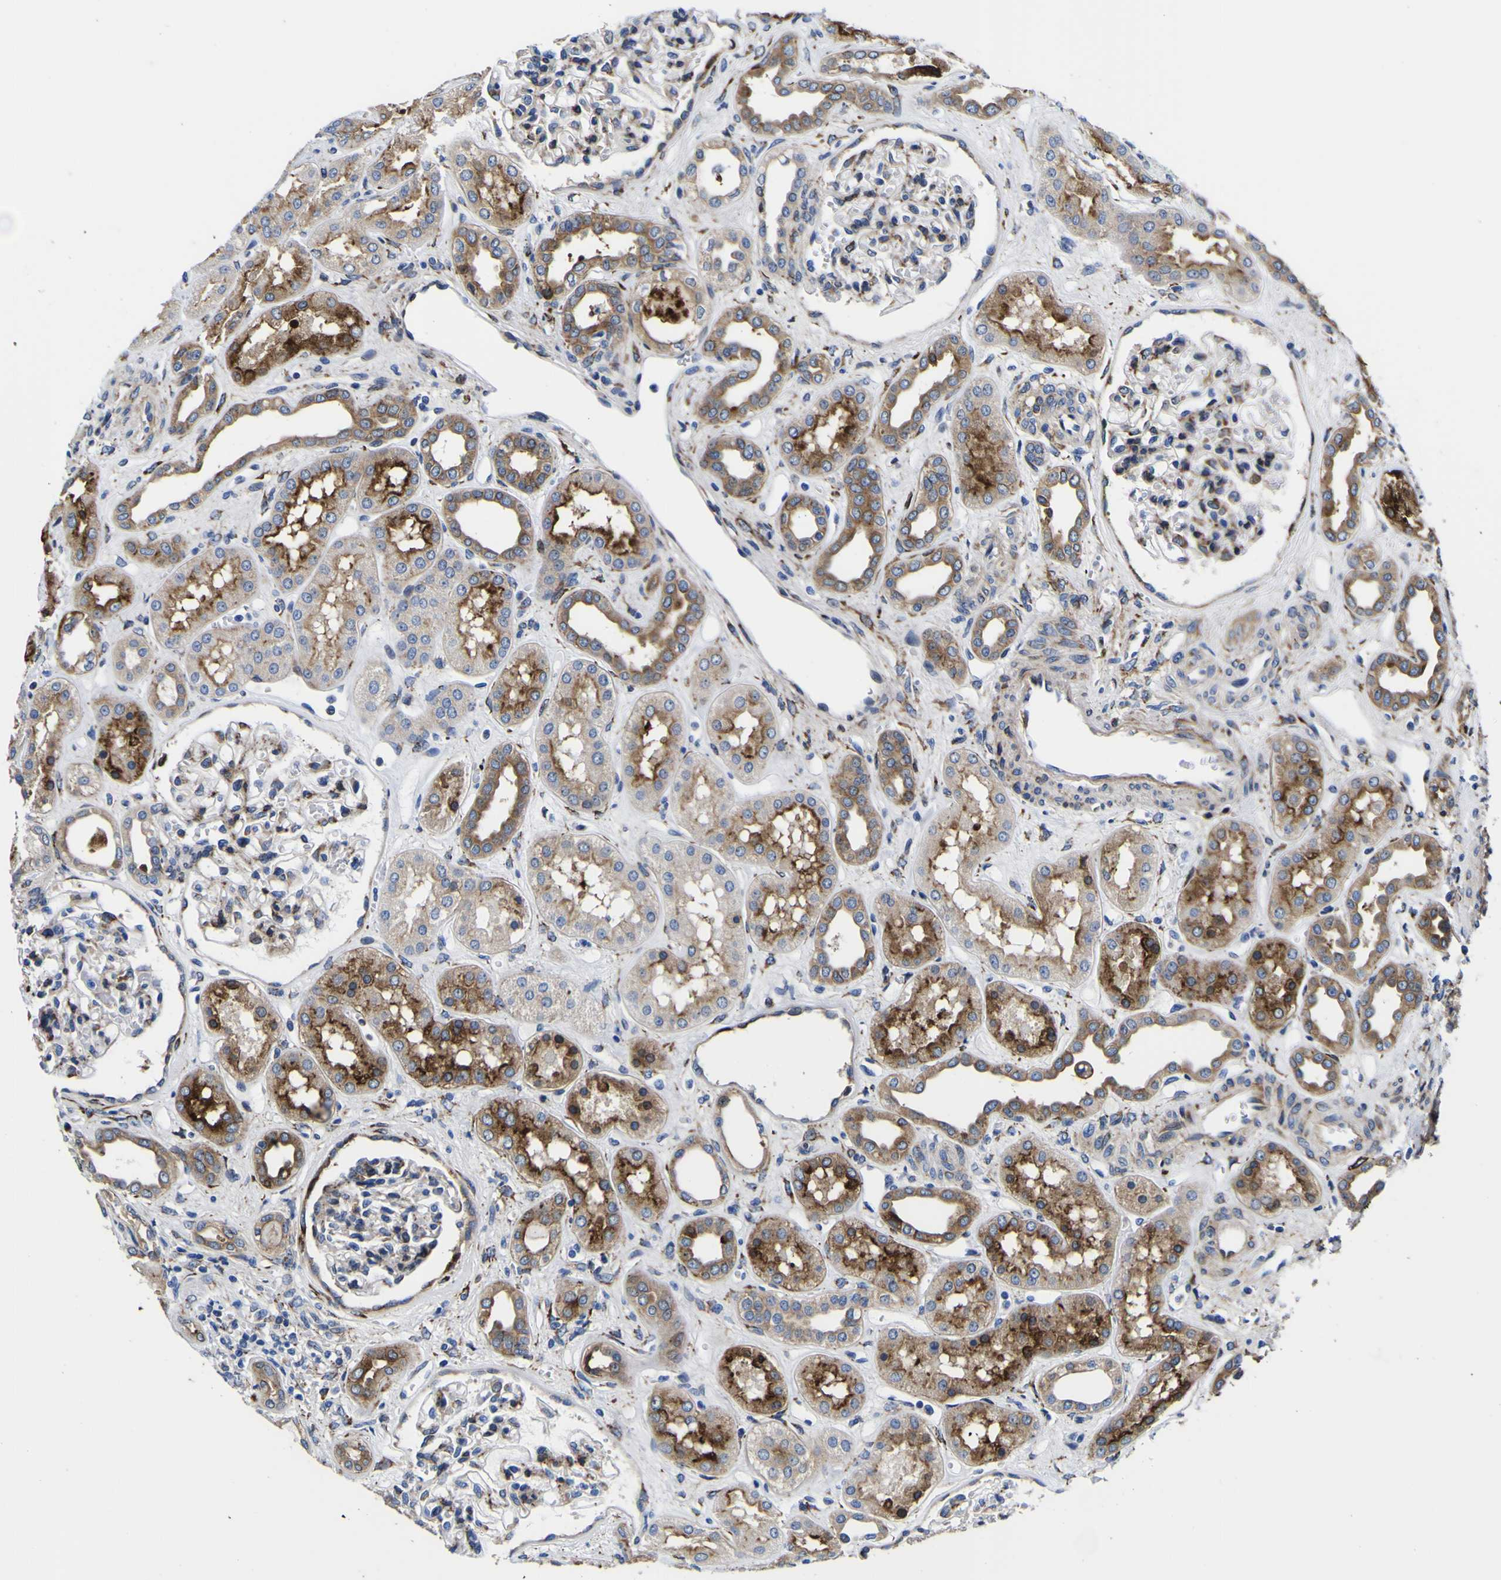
{"staining": {"intensity": "moderate", "quantity": "<25%", "location": "cytoplasmic/membranous"}, "tissue": "kidney", "cell_type": "Cells in glomeruli", "image_type": "normal", "snomed": [{"axis": "morphology", "description": "Normal tissue, NOS"}, {"axis": "topography", "description": "Kidney"}], "caption": "Unremarkable kidney shows moderate cytoplasmic/membranous staining in about <25% of cells in glomeruli, visualized by immunohistochemistry.", "gene": "SCD", "patient": {"sex": "male", "age": 59}}